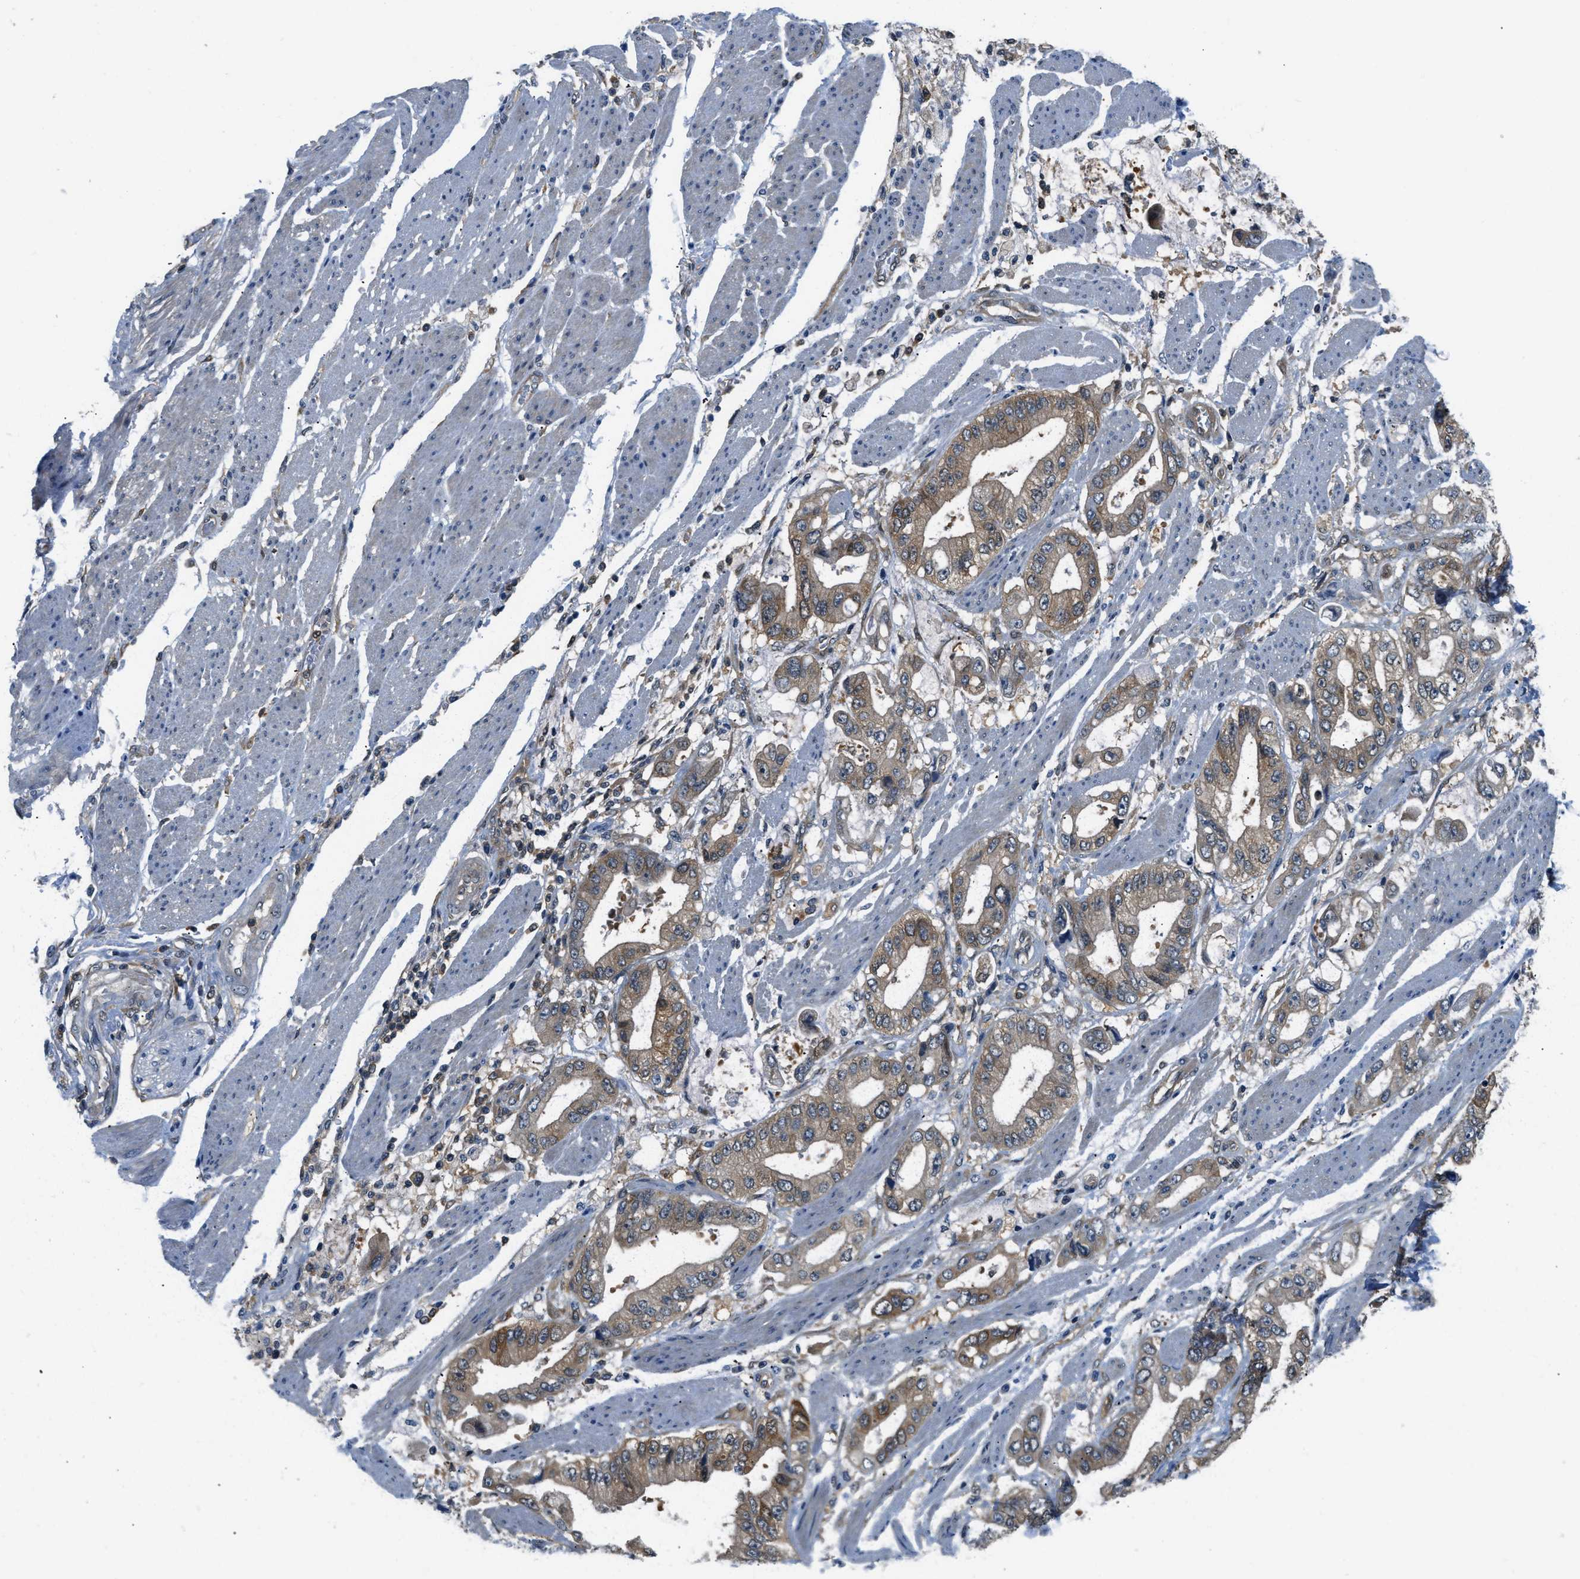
{"staining": {"intensity": "moderate", "quantity": ">75%", "location": "cytoplasmic/membranous"}, "tissue": "stomach cancer", "cell_type": "Tumor cells", "image_type": "cancer", "snomed": [{"axis": "morphology", "description": "Normal tissue, NOS"}, {"axis": "morphology", "description": "Adenocarcinoma, NOS"}, {"axis": "topography", "description": "Stomach"}], "caption": "About >75% of tumor cells in human adenocarcinoma (stomach) show moderate cytoplasmic/membranous protein staining as visualized by brown immunohistochemical staining.", "gene": "EIF4EBP2", "patient": {"sex": "male", "age": 62}}